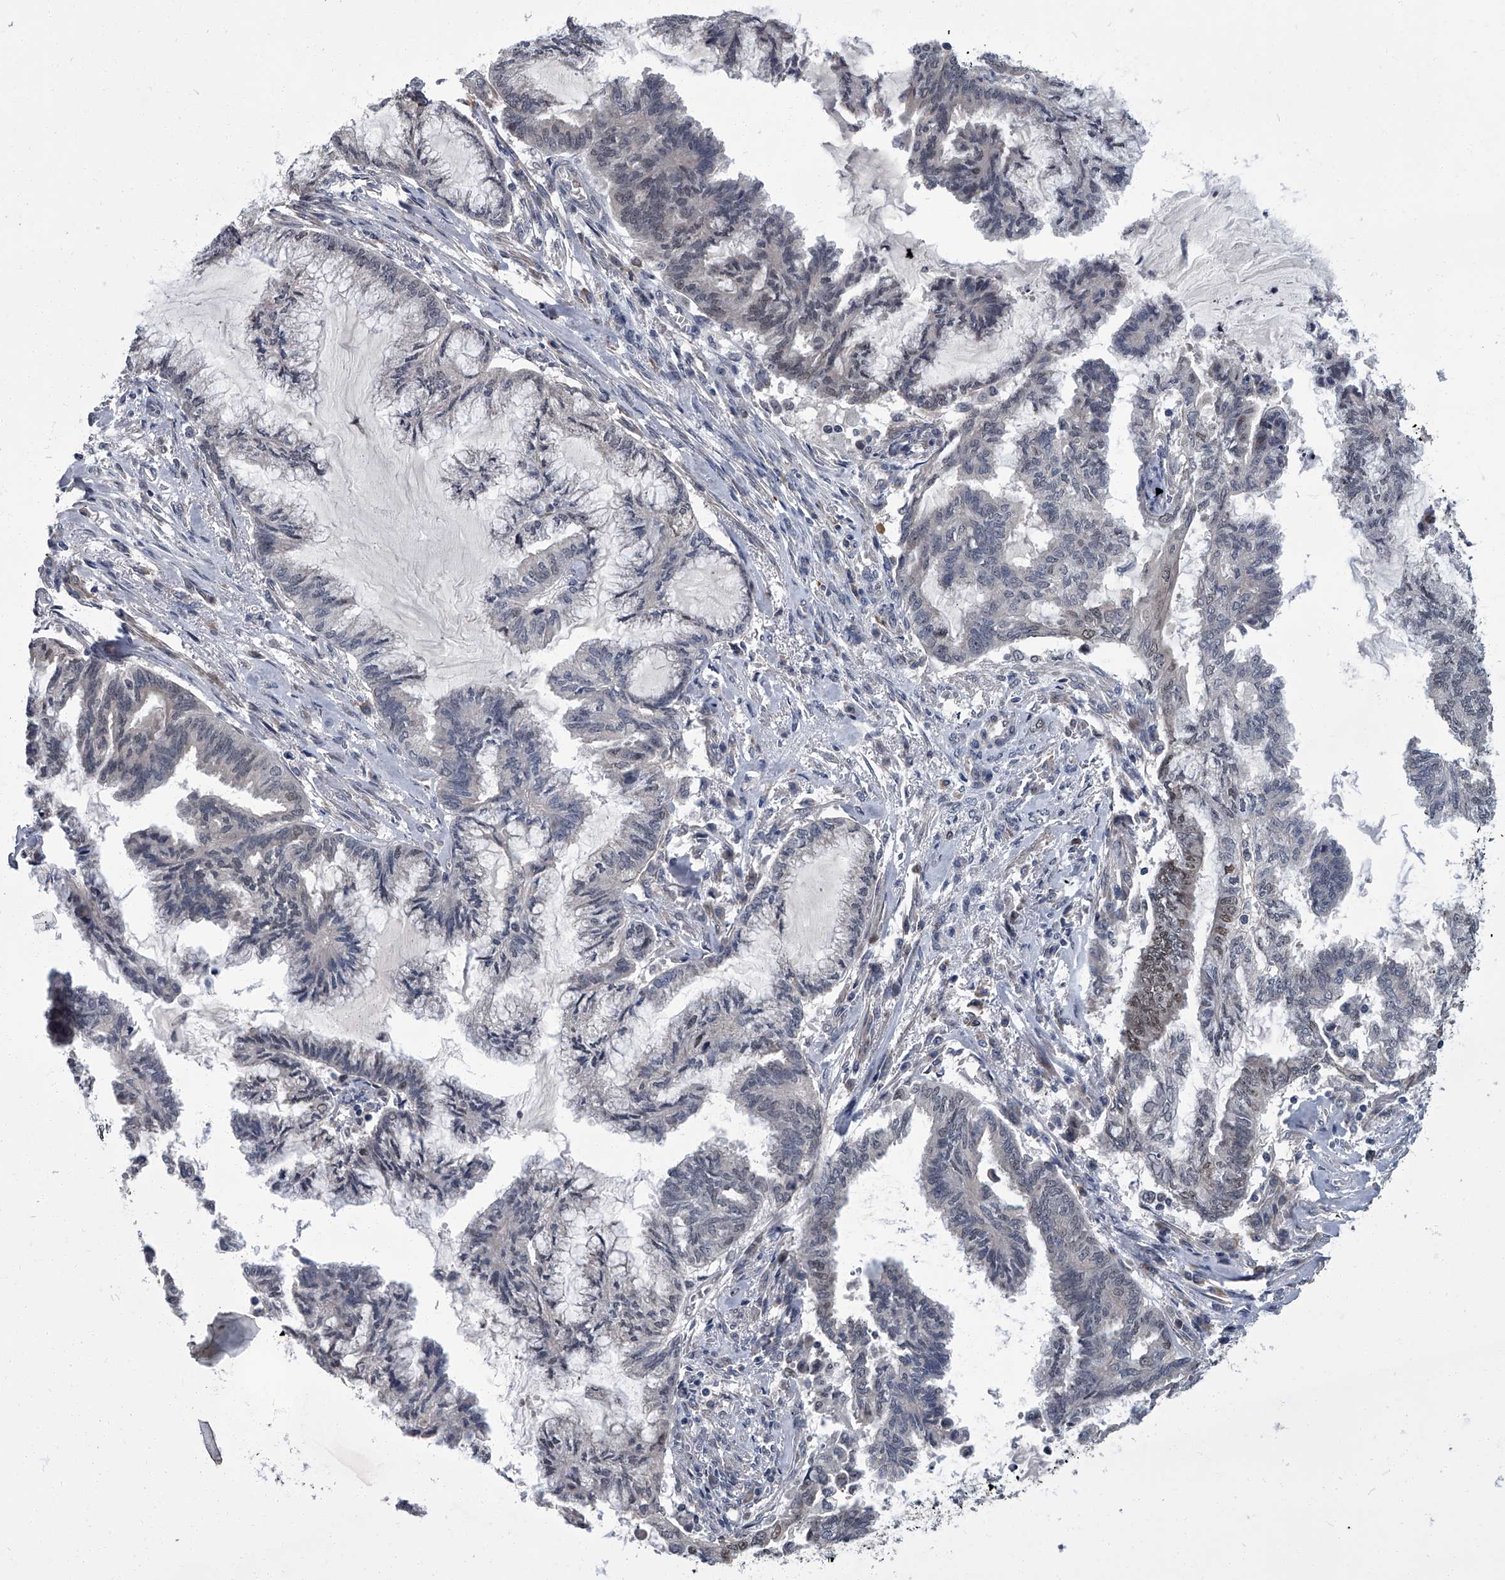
{"staining": {"intensity": "weak", "quantity": "<25%", "location": "nuclear"}, "tissue": "endometrial cancer", "cell_type": "Tumor cells", "image_type": "cancer", "snomed": [{"axis": "morphology", "description": "Adenocarcinoma, NOS"}, {"axis": "topography", "description": "Endometrium"}], "caption": "Tumor cells are negative for protein expression in human endometrial adenocarcinoma.", "gene": "ZNF274", "patient": {"sex": "female", "age": 86}}